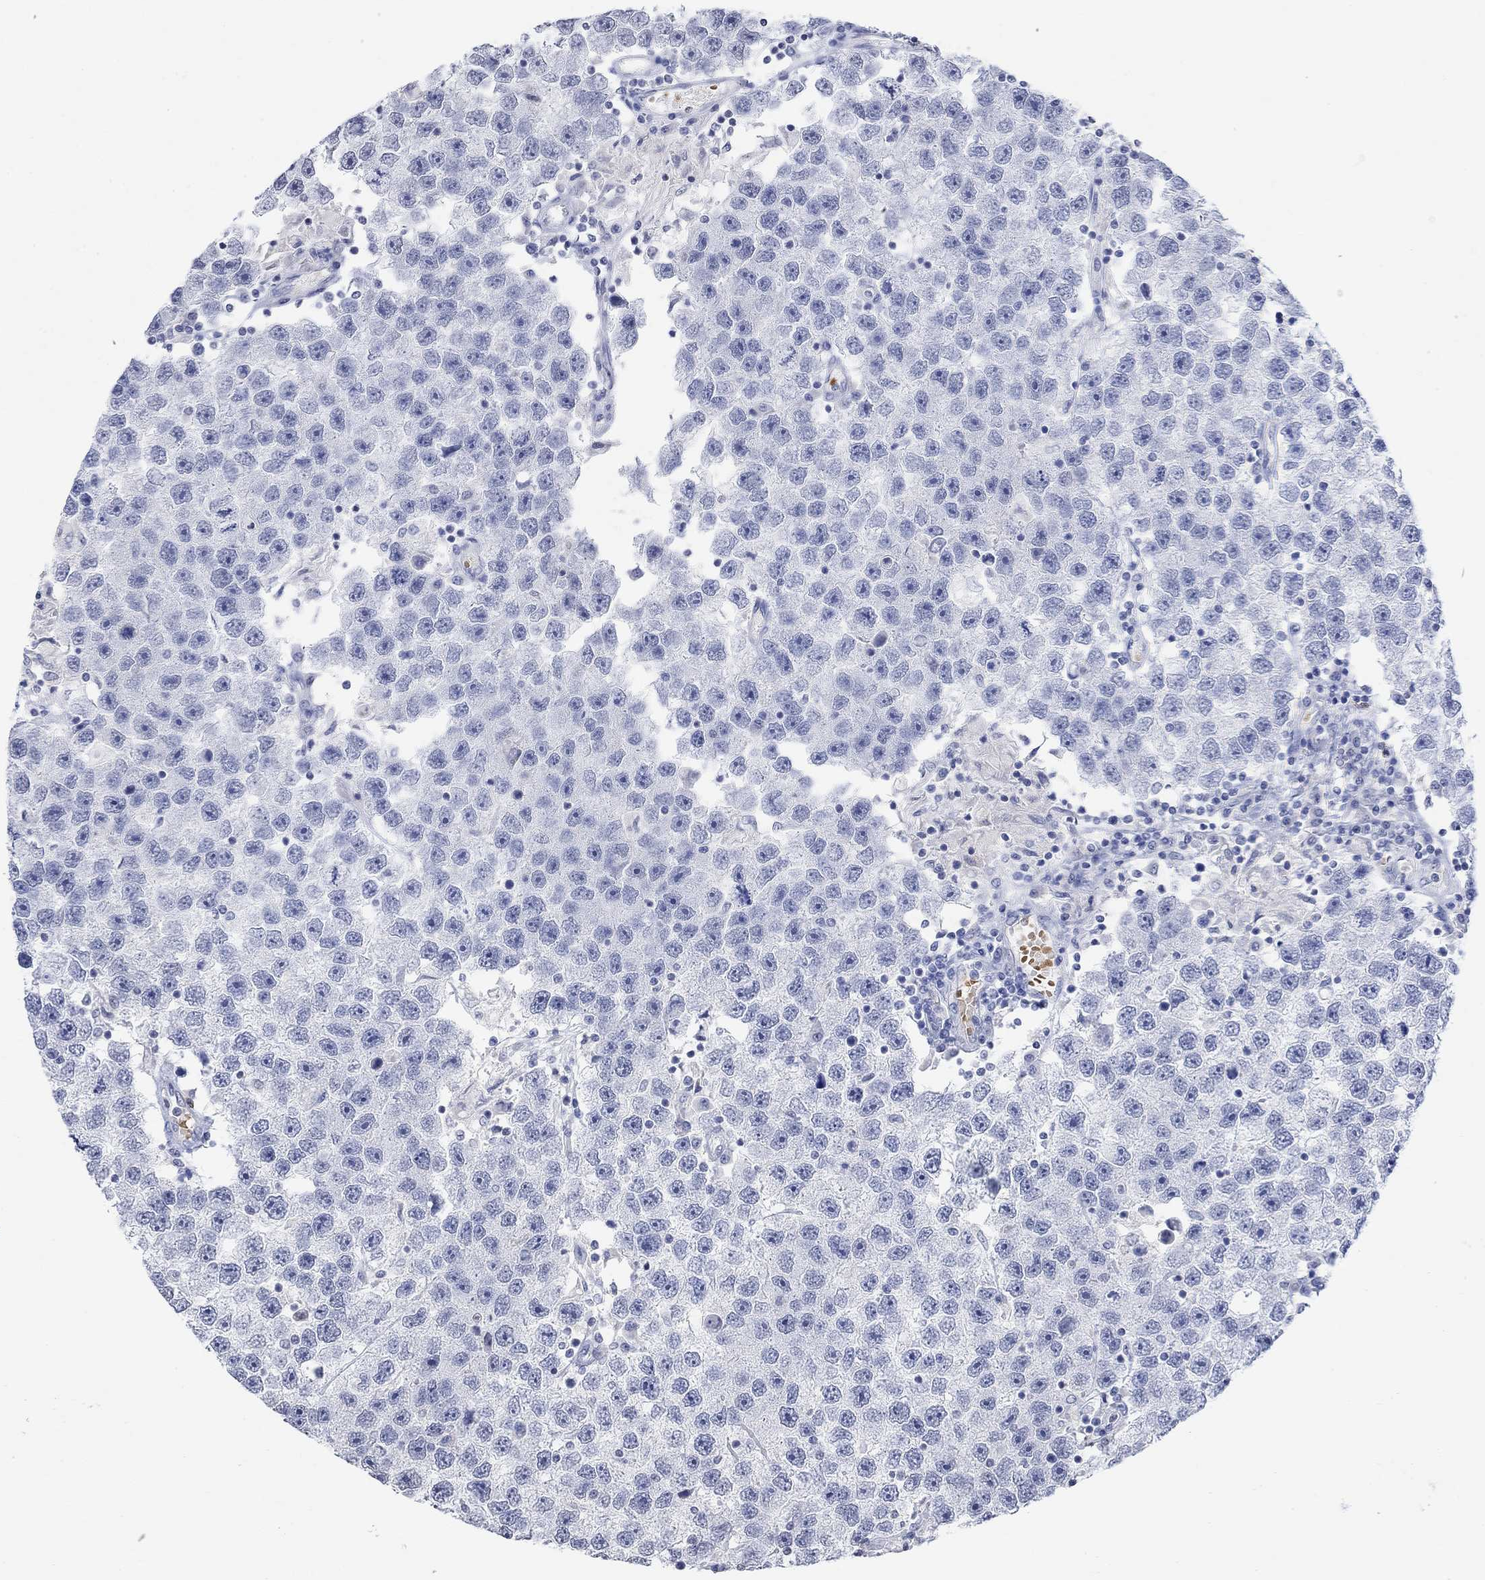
{"staining": {"intensity": "negative", "quantity": "none", "location": "none"}, "tissue": "testis cancer", "cell_type": "Tumor cells", "image_type": "cancer", "snomed": [{"axis": "morphology", "description": "Seminoma, NOS"}, {"axis": "topography", "description": "Testis"}], "caption": "Immunohistochemical staining of testis seminoma shows no significant positivity in tumor cells.", "gene": "TMEM255A", "patient": {"sex": "male", "age": 26}}